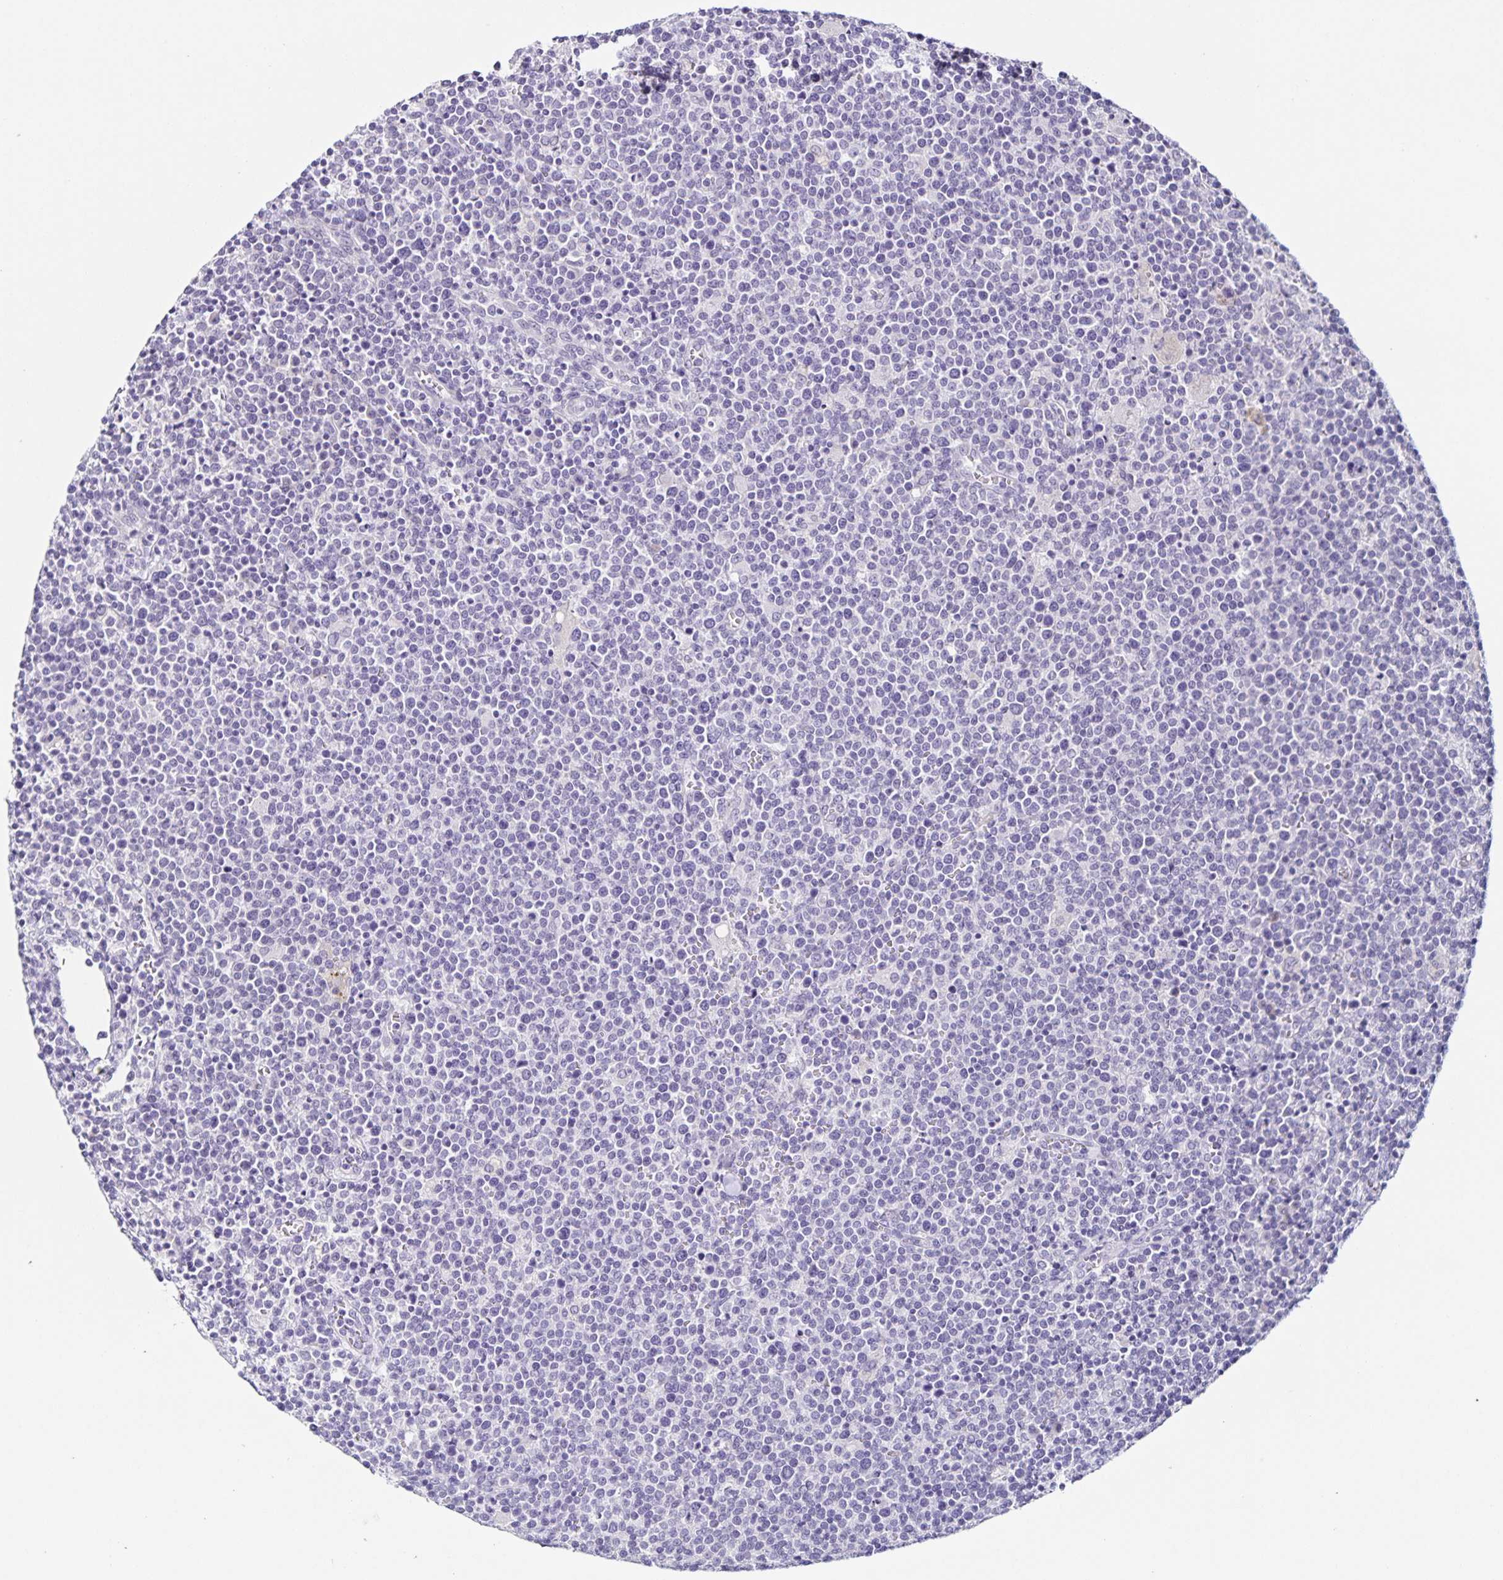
{"staining": {"intensity": "negative", "quantity": "none", "location": "none"}, "tissue": "lymphoma", "cell_type": "Tumor cells", "image_type": "cancer", "snomed": [{"axis": "morphology", "description": "Malignant lymphoma, non-Hodgkin's type, High grade"}, {"axis": "topography", "description": "Lymph node"}], "caption": "Image shows no significant protein expression in tumor cells of high-grade malignant lymphoma, non-Hodgkin's type.", "gene": "SLC12A3", "patient": {"sex": "male", "age": 61}}